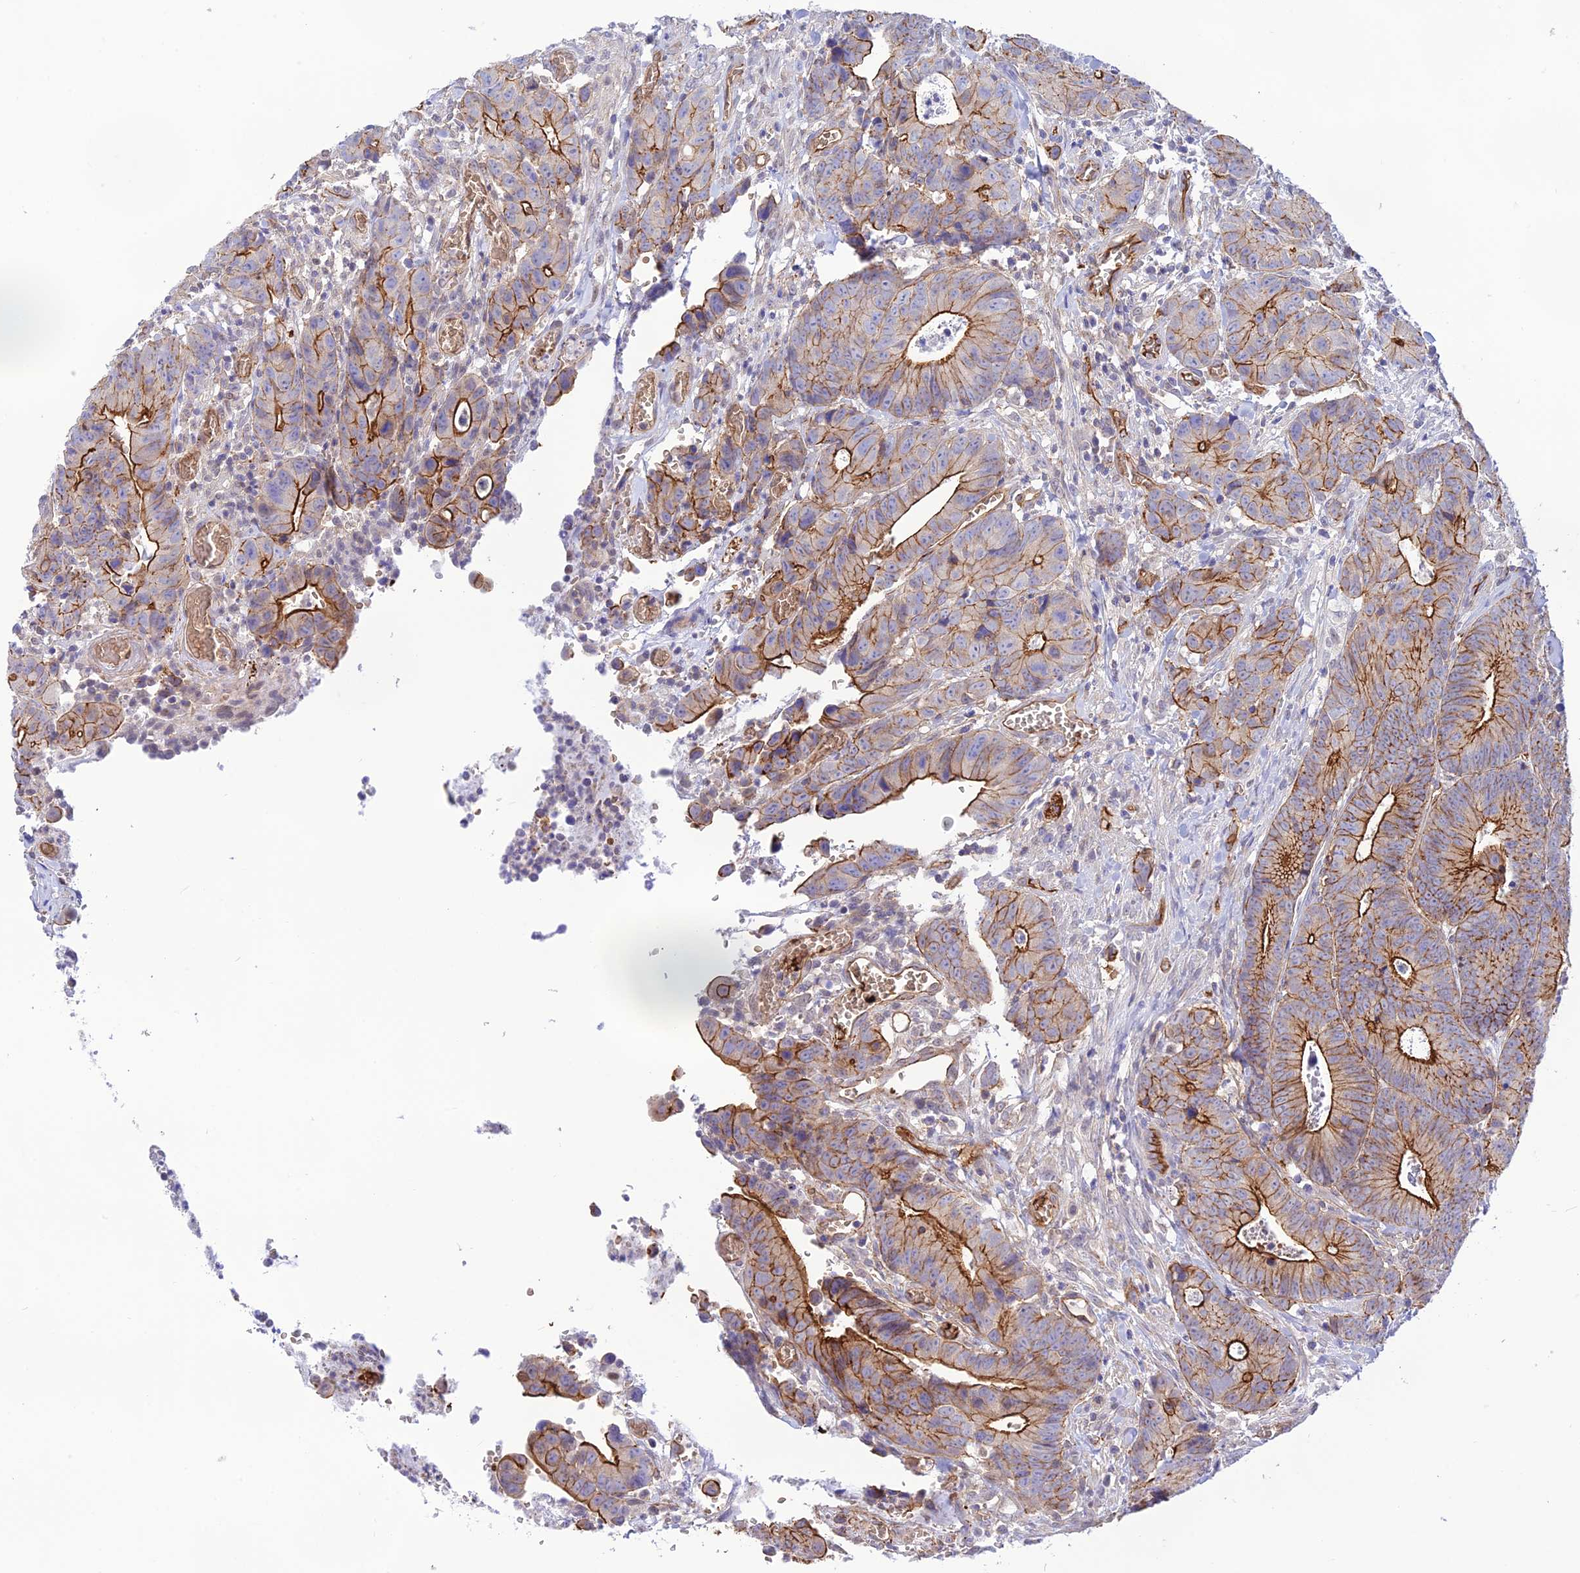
{"staining": {"intensity": "strong", "quantity": "25%-75%", "location": "cytoplasmic/membranous"}, "tissue": "colorectal cancer", "cell_type": "Tumor cells", "image_type": "cancer", "snomed": [{"axis": "morphology", "description": "Adenocarcinoma, NOS"}, {"axis": "topography", "description": "Colon"}], "caption": "Human colorectal cancer (adenocarcinoma) stained with a protein marker exhibits strong staining in tumor cells.", "gene": "YPEL5", "patient": {"sex": "female", "age": 57}}